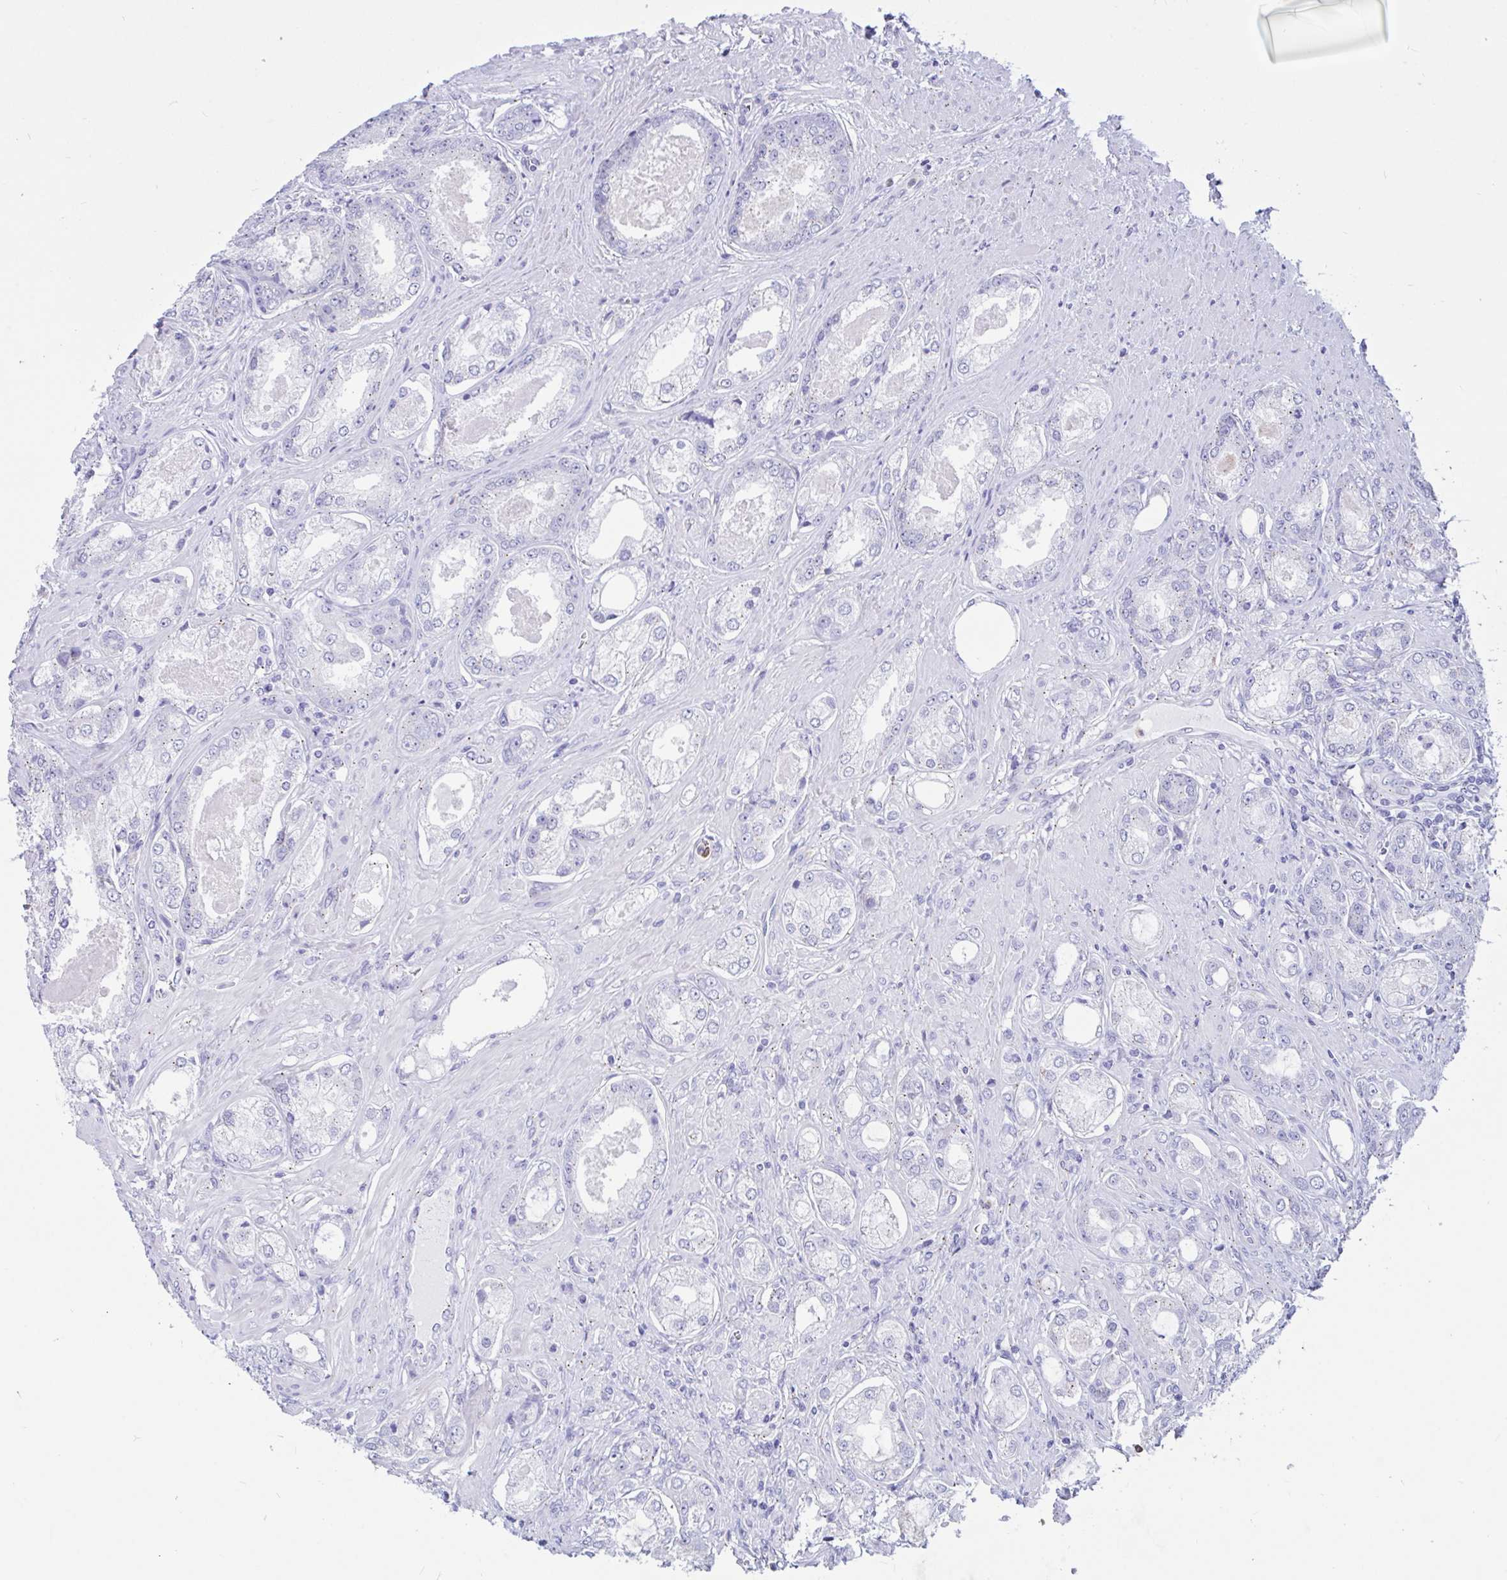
{"staining": {"intensity": "negative", "quantity": "none", "location": "none"}, "tissue": "prostate cancer", "cell_type": "Tumor cells", "image_type": "cancer", "snomed": [{"axis": "morphology", "description": "Adenocarcinoma, Low grade"}, {"axis": "topography", "description": "Prostate"}], "caption": "Tumor cells are negative for protein expression in human prostate cancer (low-grade adenocarcinoma).", "gene": "RNASE3", "patient": {"sex": "male", "age": 68}}